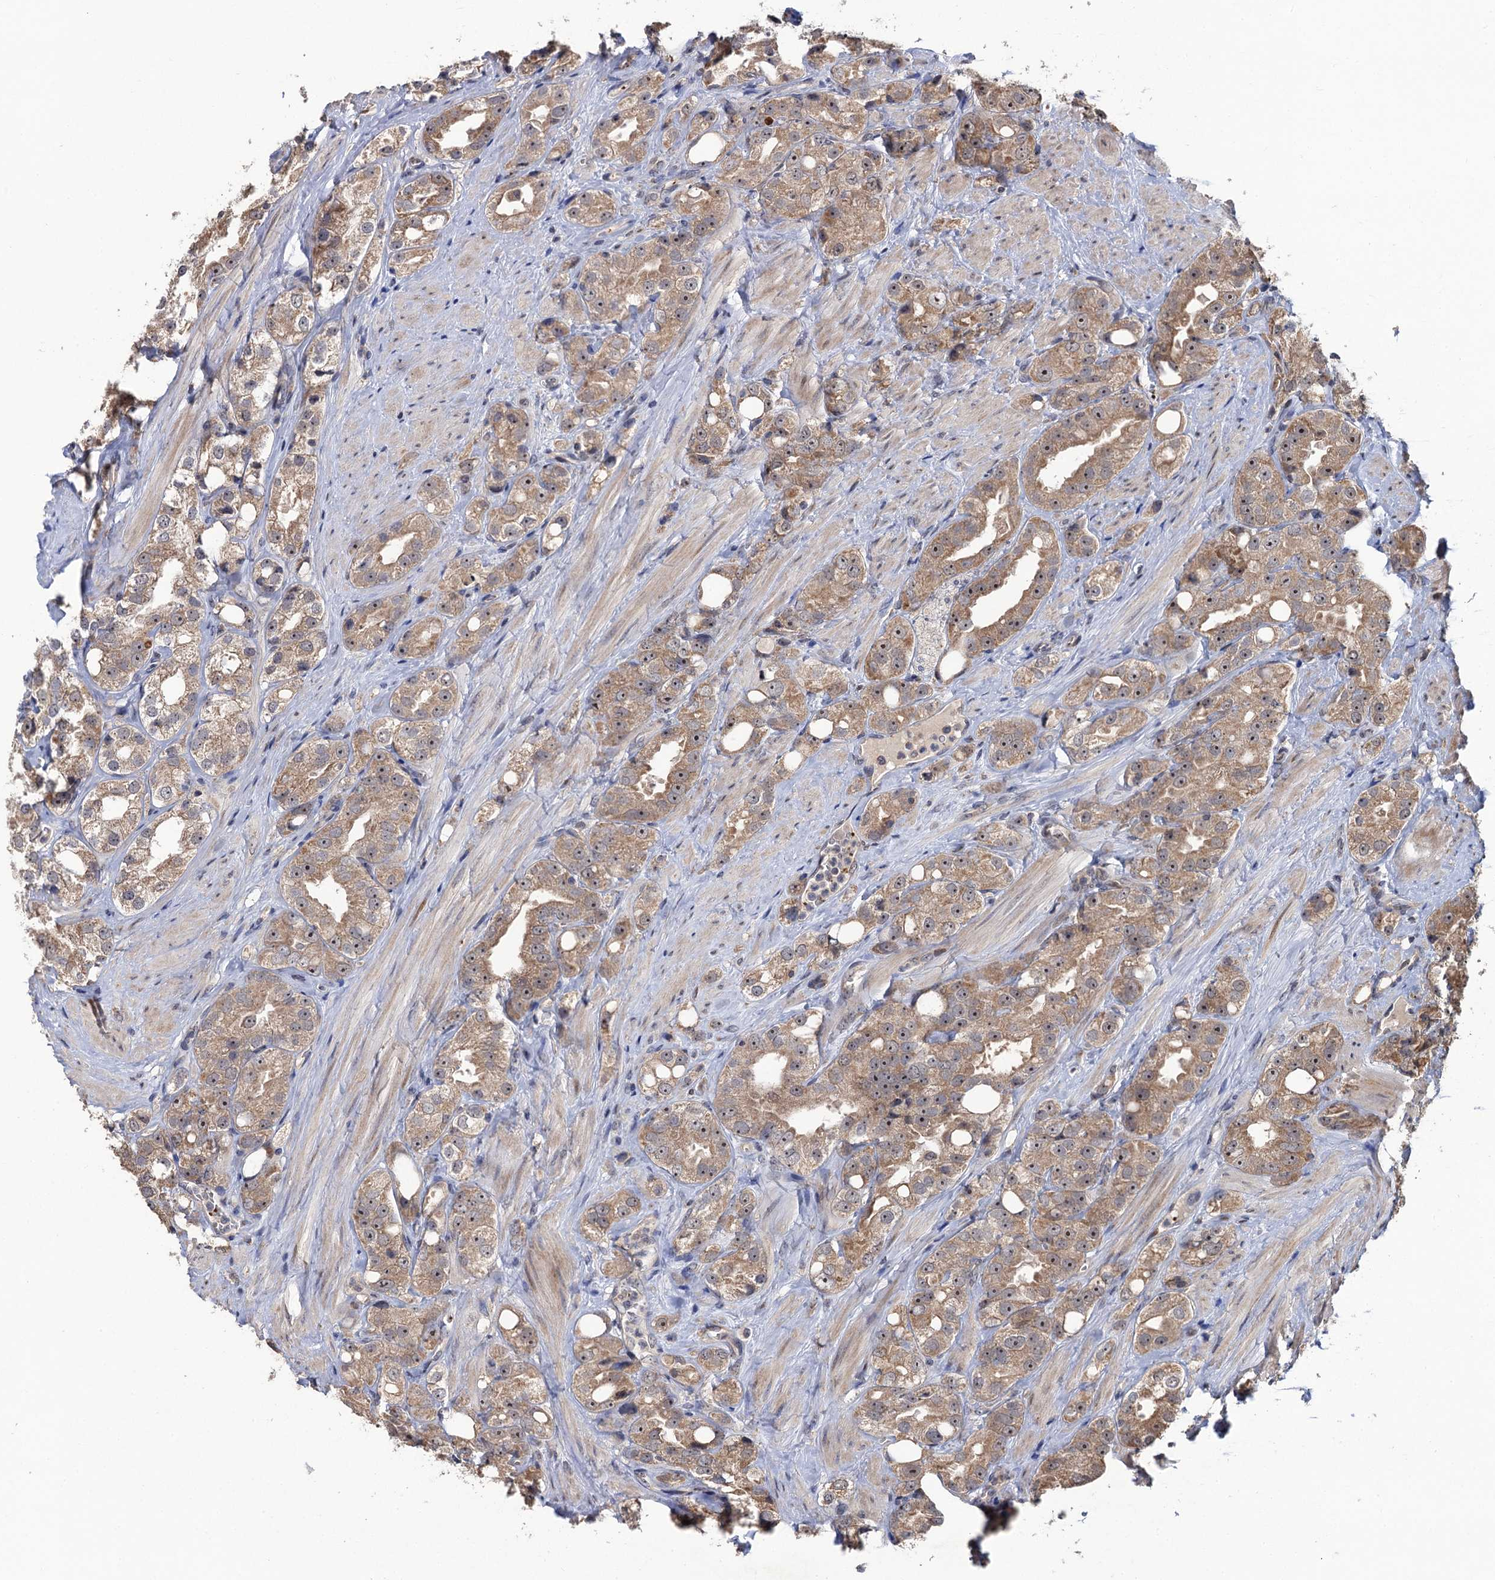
{"staining": {"intensity": "moderate", "quantity": ">75%", "location": "cytoplasmic/membranous"}, "tissue": "prostate cancer", "cell_type": "Tumor cells", "image_type": "cancer", "snomed": [{"axis": "morphology", "description": "Adenocarcinoma, NOS"}, {"axis": "topography", "description": "Prostate"}], "caption": "There is medium levels of moderate cytoplasmic/membranous staining in tumor cells of prostate cancer, as demonstrated by immunohistochemical staining (brown color).", "gene": "LRRC63", "patient": {"sex": "male", "age": 79}}